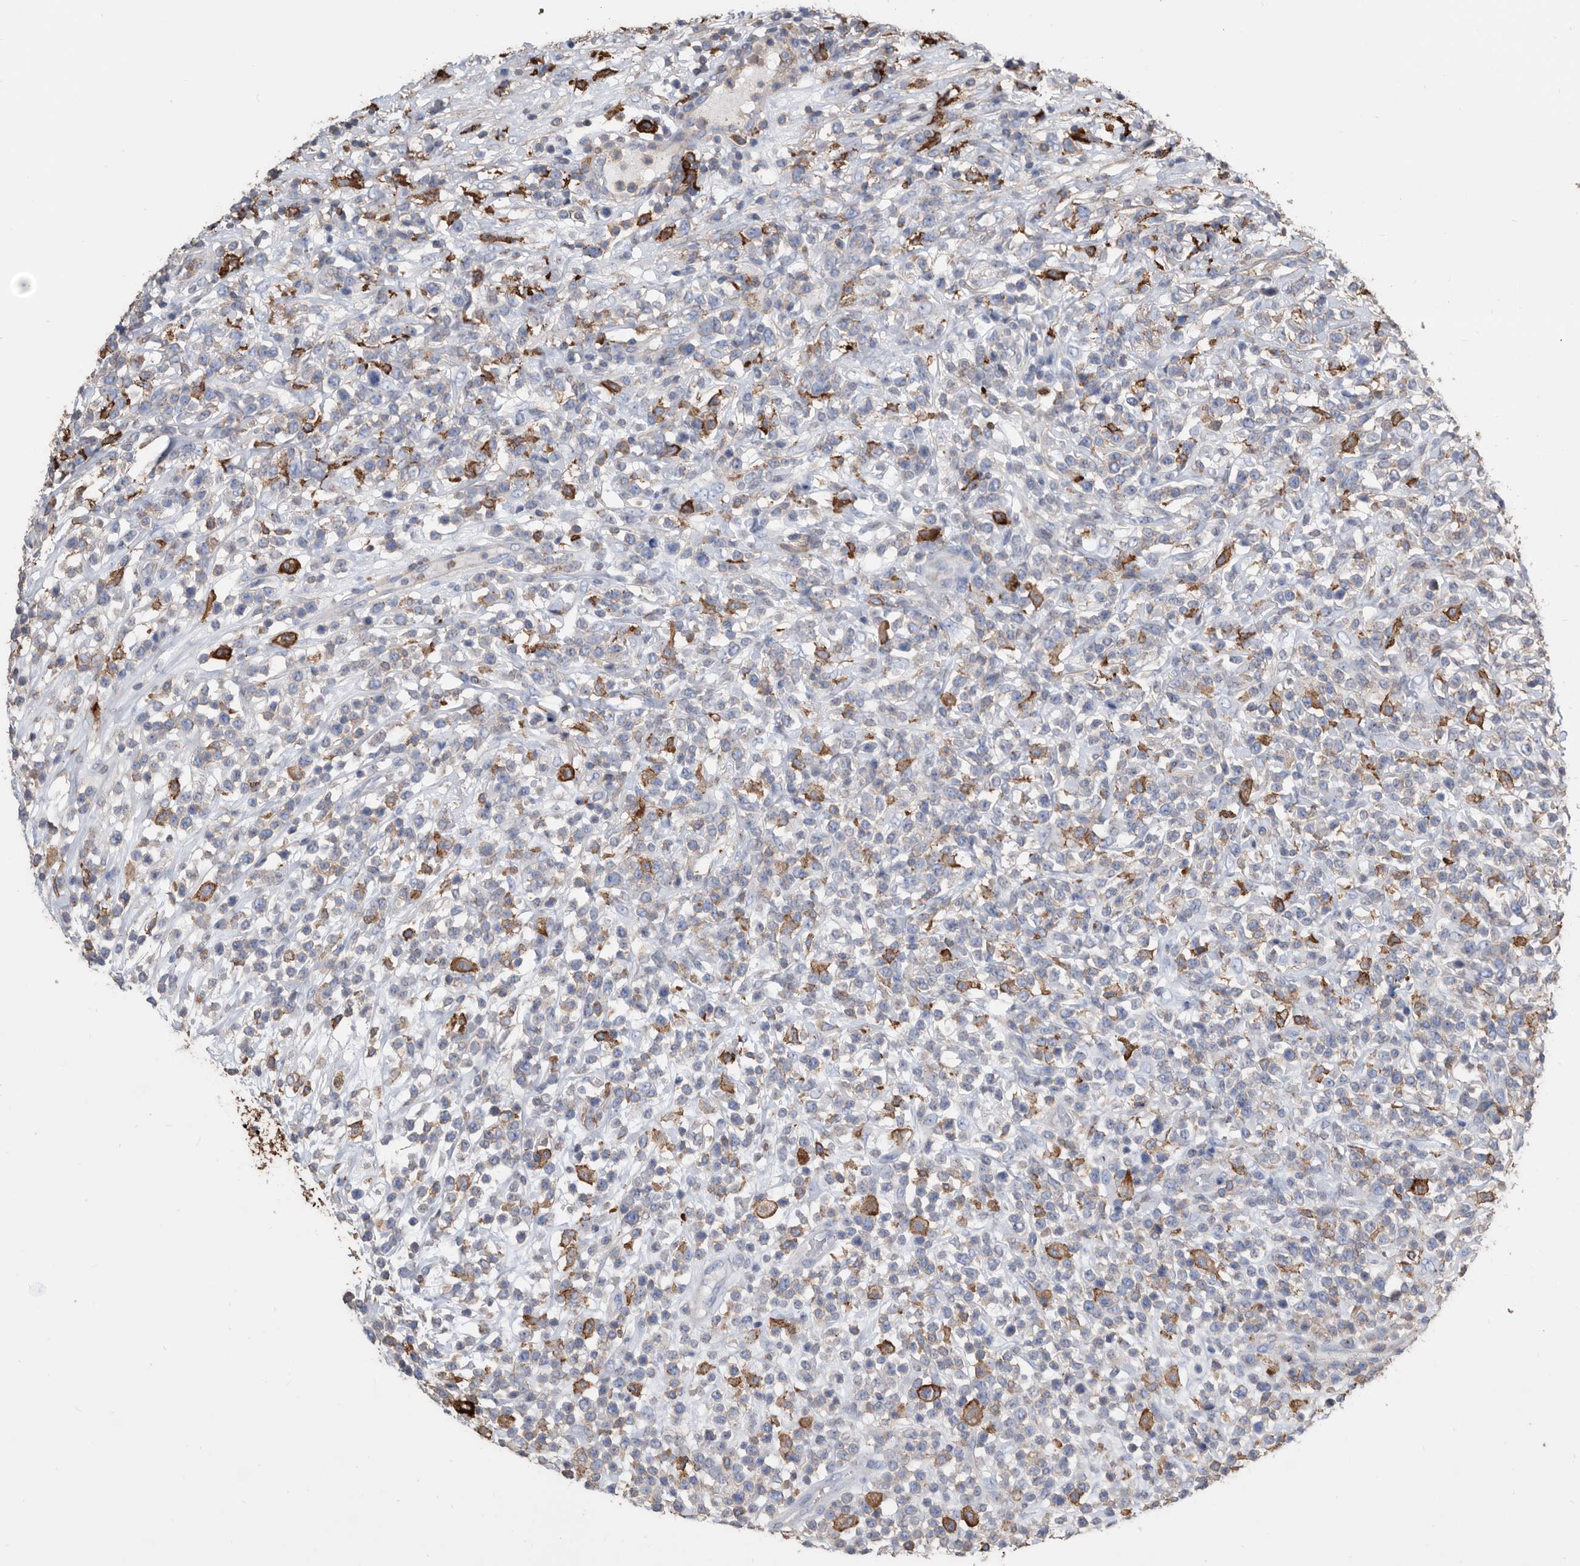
{"staining": {"intensity": "strong", "quantity": "<25%", "location": "cytoplasmic/membranous"}, "tissue": "lymphoma", "cell_type": "Tumor cells", "image_type": "cancer", "snomed": [{"axis": "morphology", "description": "Malignant lymphoma, non-Hodgkin's type, High grade"}, {"axis": "topography", "description": "Colon"}], "caption": "The image demonstrates a brown stain indicating the presence of a protein in the cytoplasmic/membranous of tumor cells in malignant lymphoma, non-Hodgkin's type (high-grade).", "gene": "MS4A4A", "patient": {"sex": "female", "age": 53}}